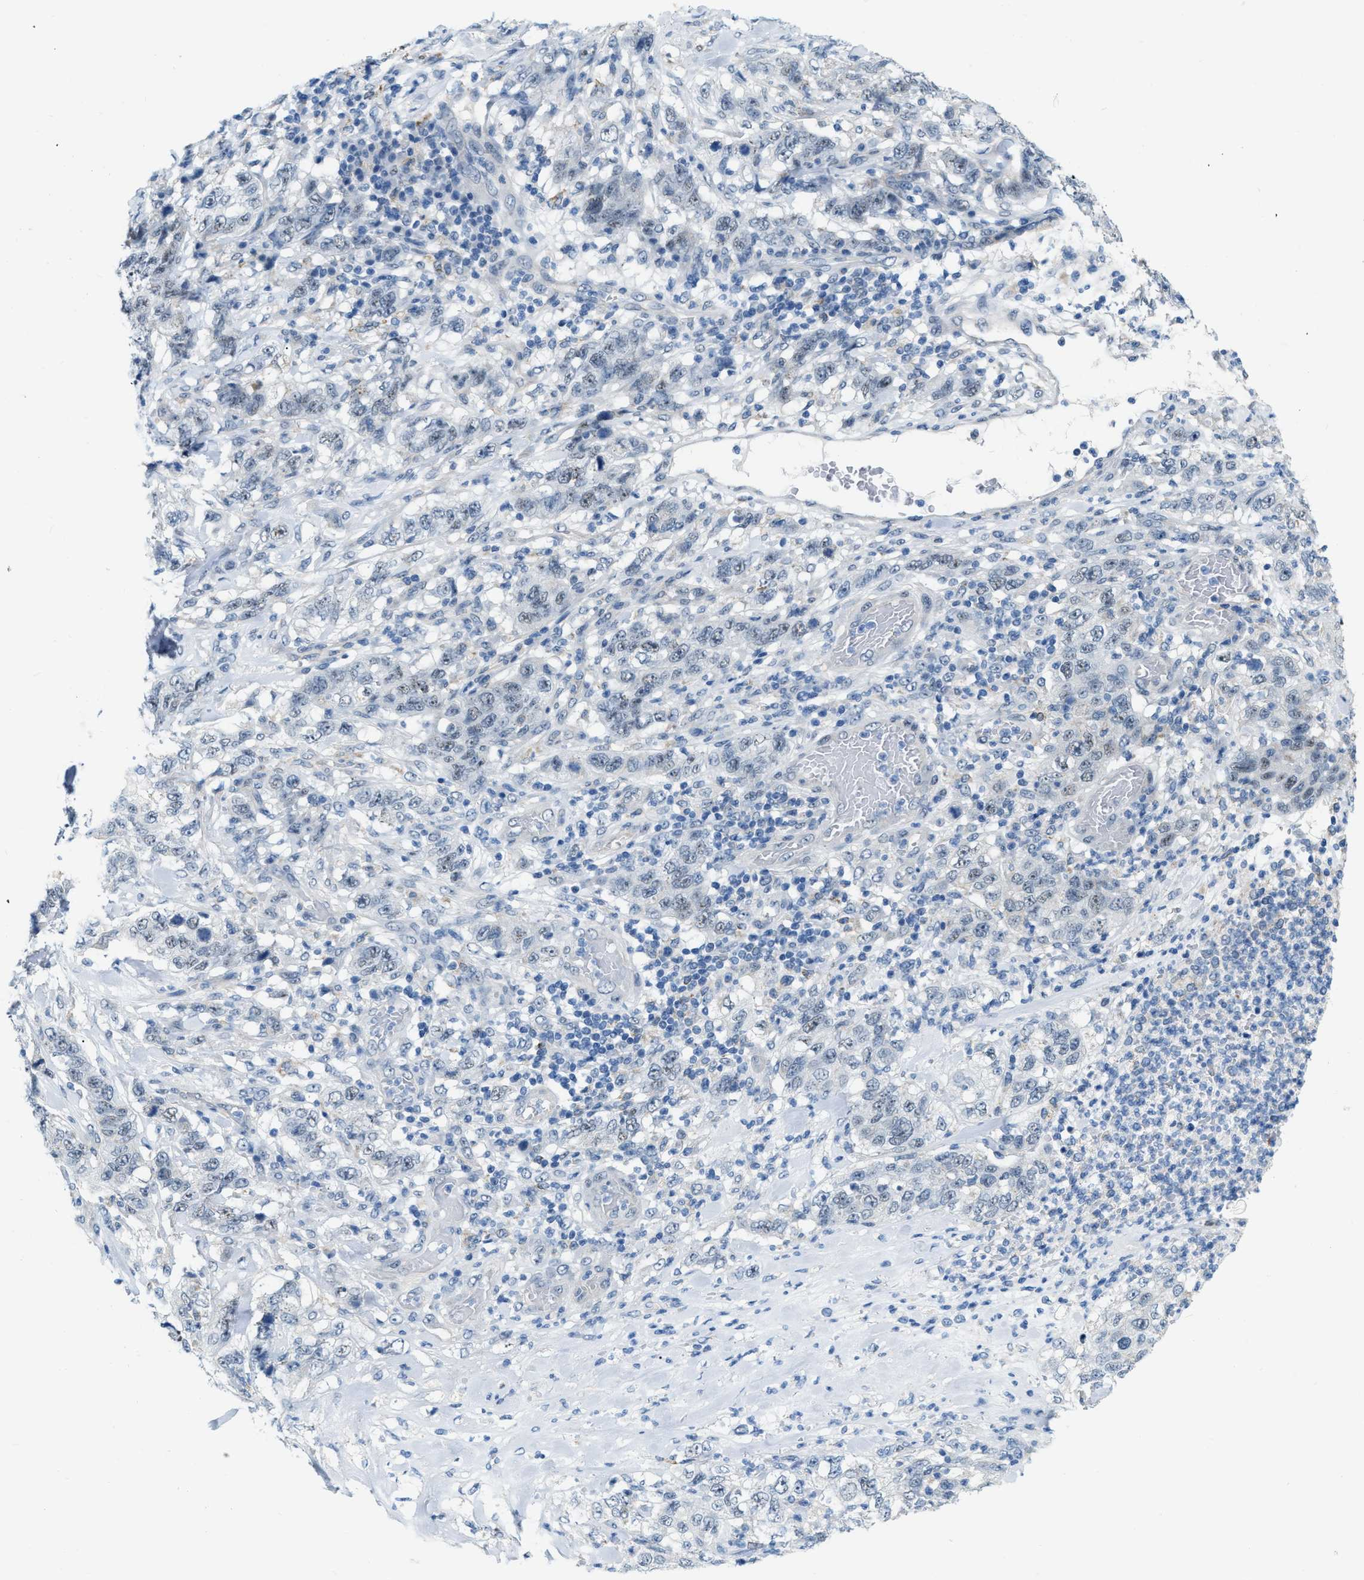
{"staining": {"intensity": "negative", "quantity": "none", "location": "none"}, "tissue": "stomach cancer", "cell_type": "Tumor cells", "image_type": "cancer", "snomed": [{"axis": "morphology", "description": "Adenocarcinoma, NOS"}, {"axis": "topography", "description": "Stomach"}], "caption": "This is an immunohistochemistry histopathology image of stomach cancer (adenocarcinoma). There is no positivity in tumor cells.", "gene": "PHRF1", "patient": {"sex": "male", "age": 48}}